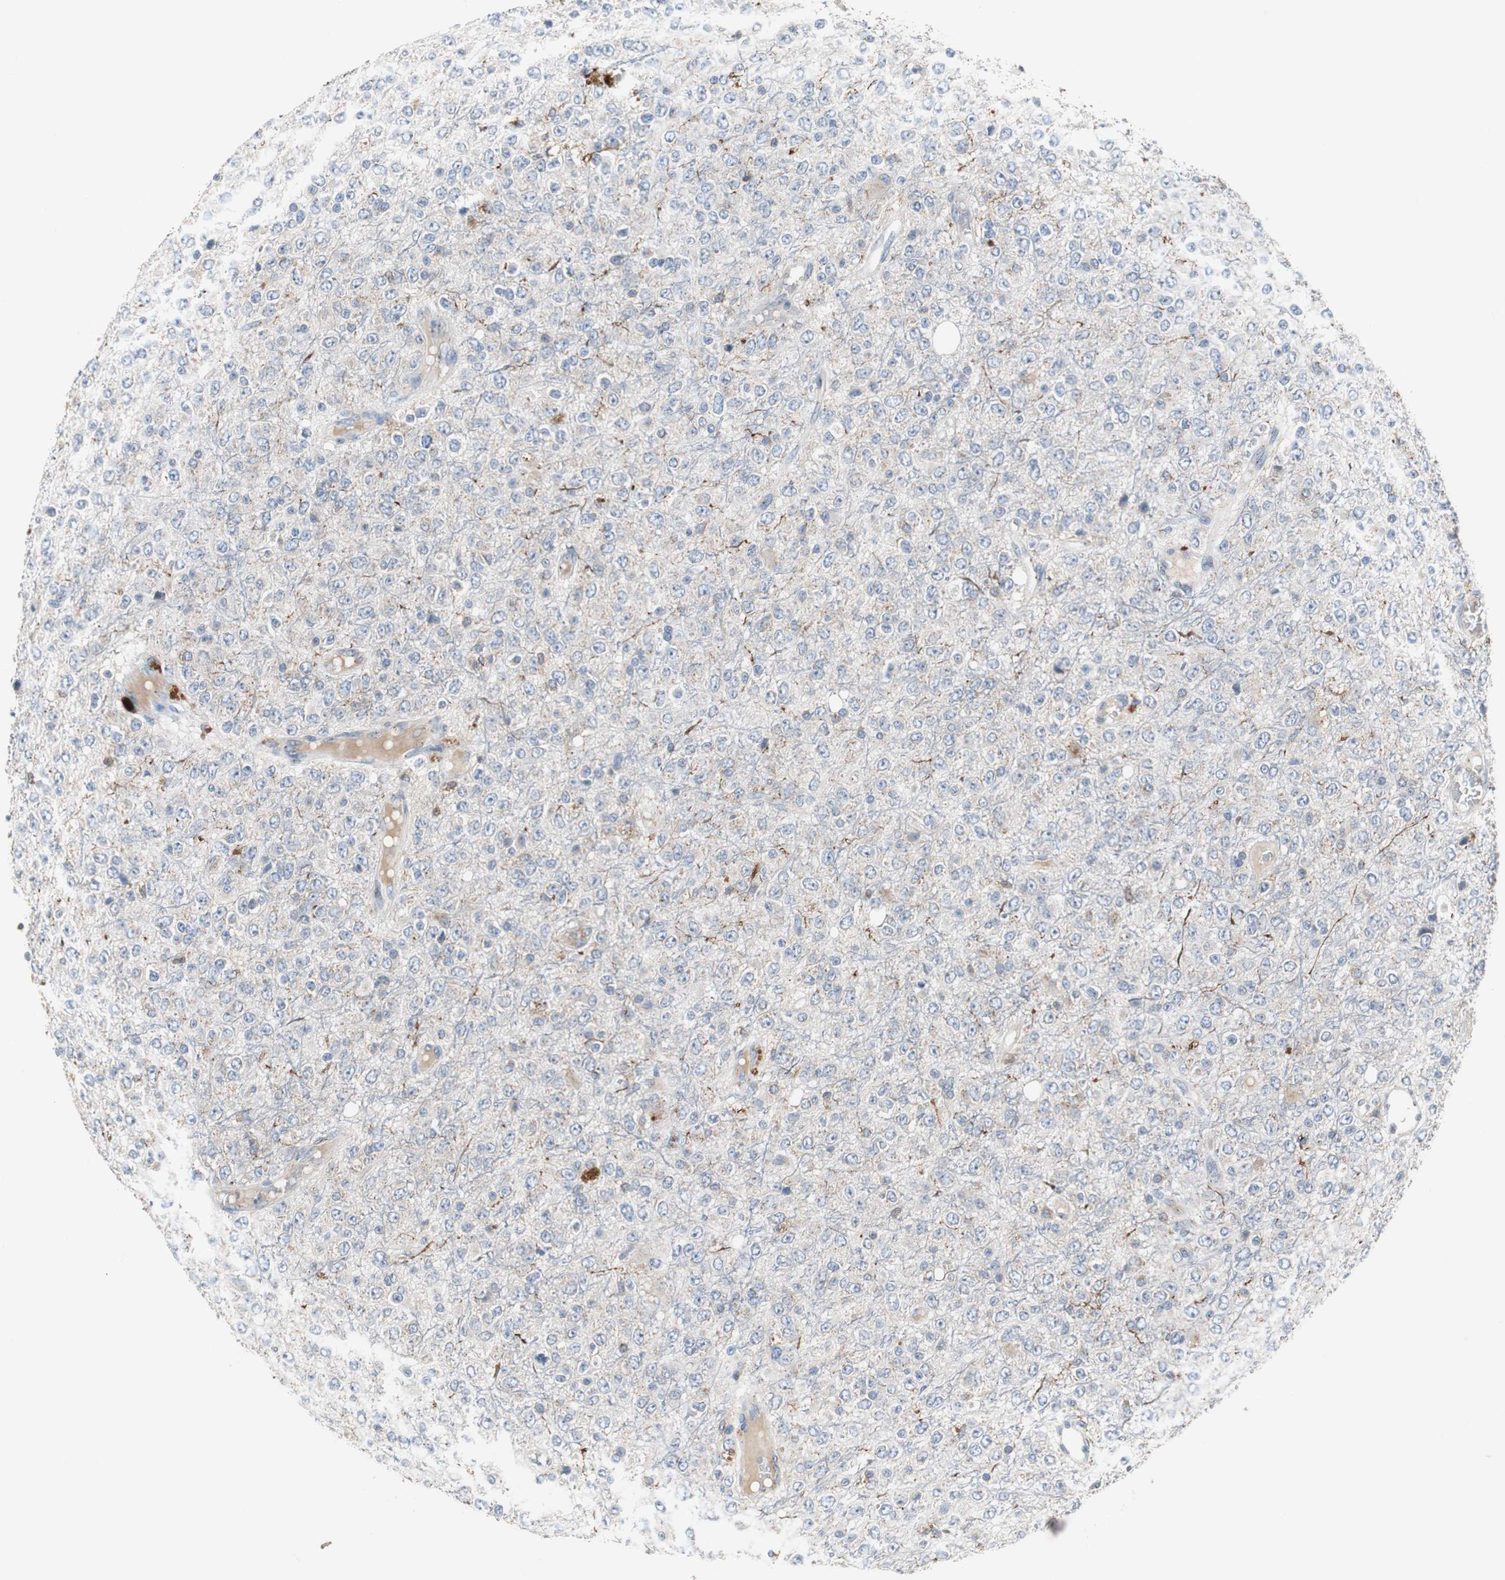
{"staining": {"intensity": "weak", "quantity": "25%-75%", "location": "cytoplasmic/membranous"}, "tissue": "glioma", "cell_type": "Tumor cells", "image_type": "cancer", "snomed": [{"axis": "morphology", "description": "Glioma, malignant, High grade"}, {"axis": "topography", "description": "pancreas cauda"}], "caption": "Weak cytoplasmic/membranous protein staining is seen in about 25%-75% of tumor cells in malignant glioma (high-grade).", "gene": "CALB2", "patient": {"sex": "male", "age": 60}}